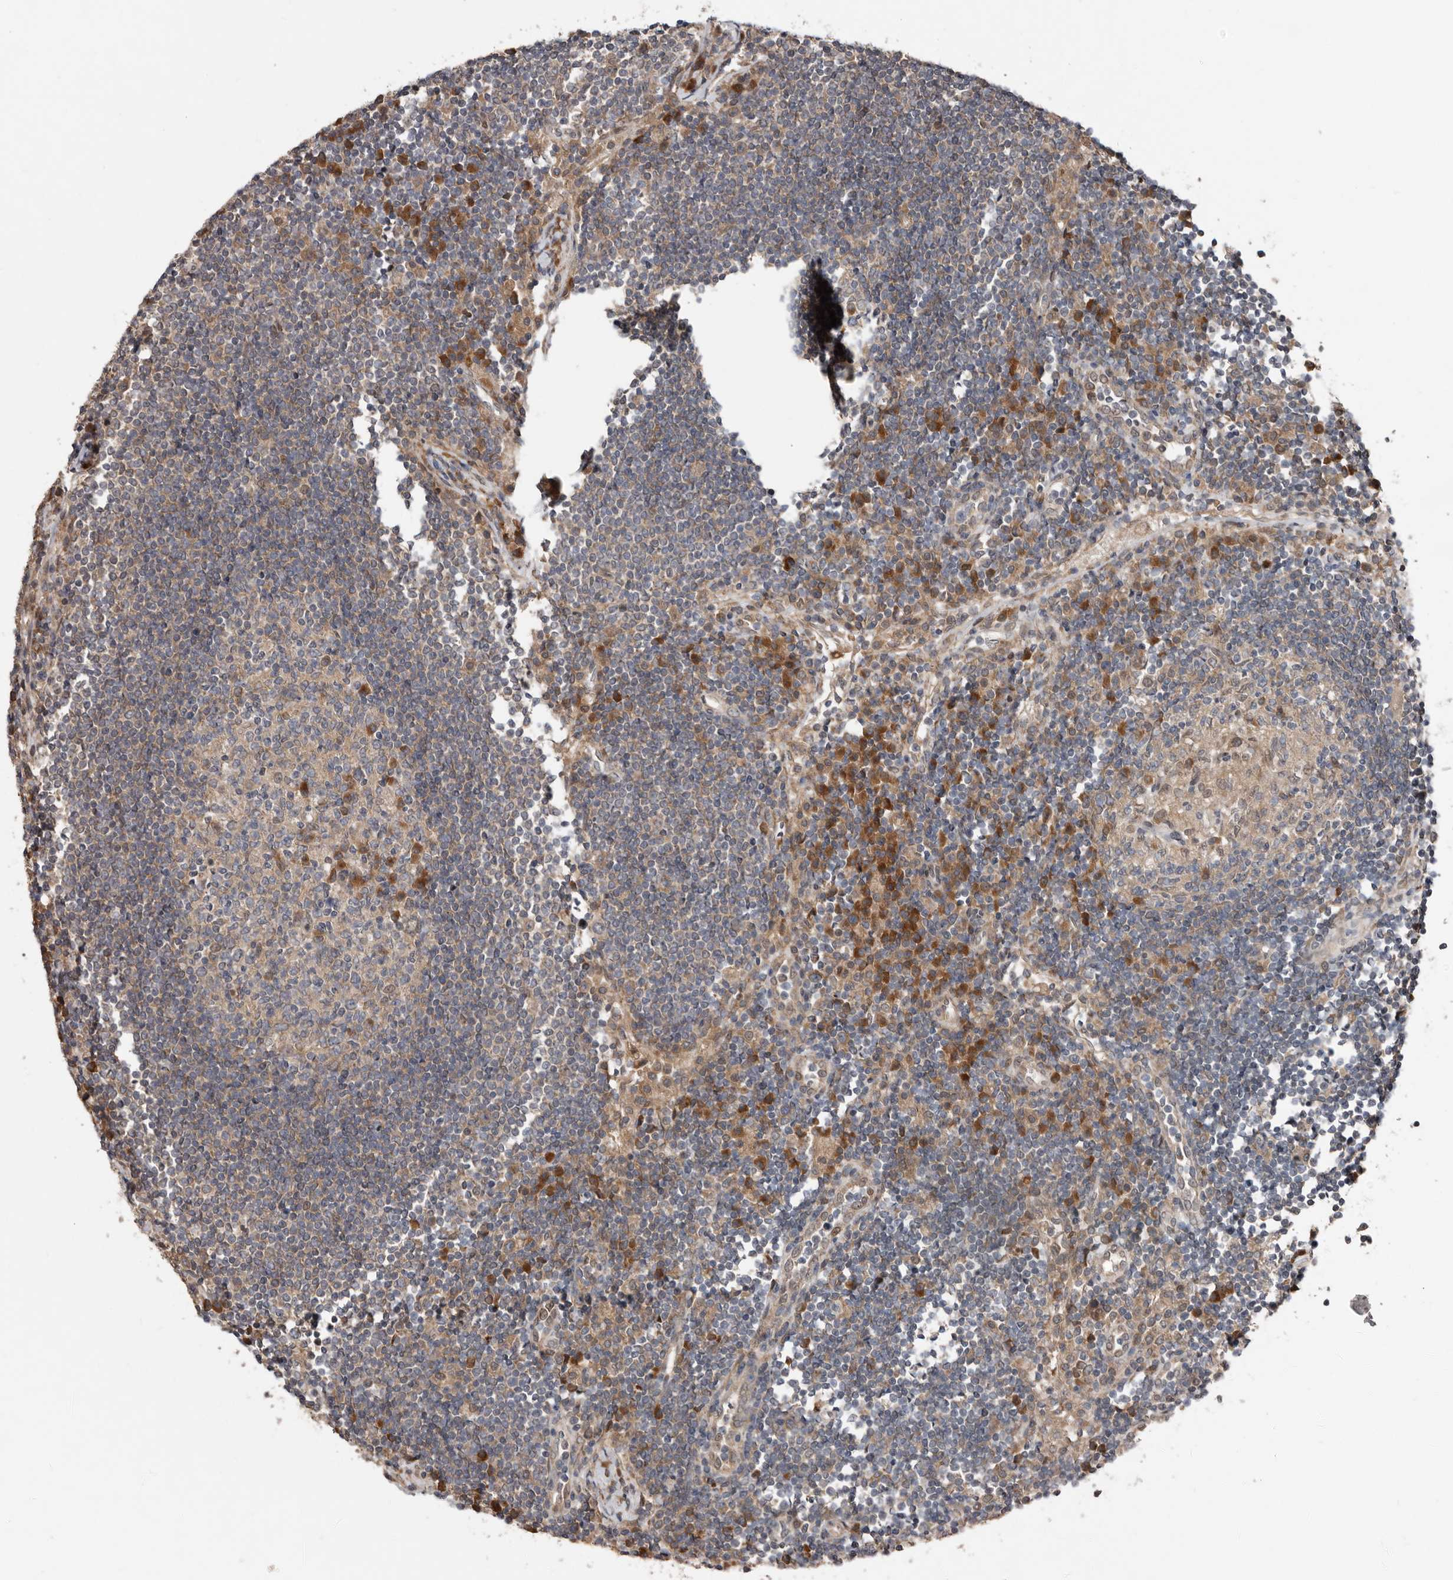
{"staining": {"intensity": "moderate", "quantity": "<25%", "location": "cytoplasmic/membranous"}, "tissue": "lymph node", "cell_type": "Germinal center cells", "image_type": "normal", "snomed": [{"axis": "morphology", "description": "Normal tissue, NOS"}, {"axis": "topography", "description": "Lymph node"}], "caption": "Unremarkable lymph node demonstrates moderate cytoplasmic/membranous staining in approximately <25% of germinal center cells, visualized by immunohistochemistry. (brown staining indicates protein expression, while blue staining denotes nuclei).", "gene": "CHML", "patient": {"sex": "female", "age": 53}}